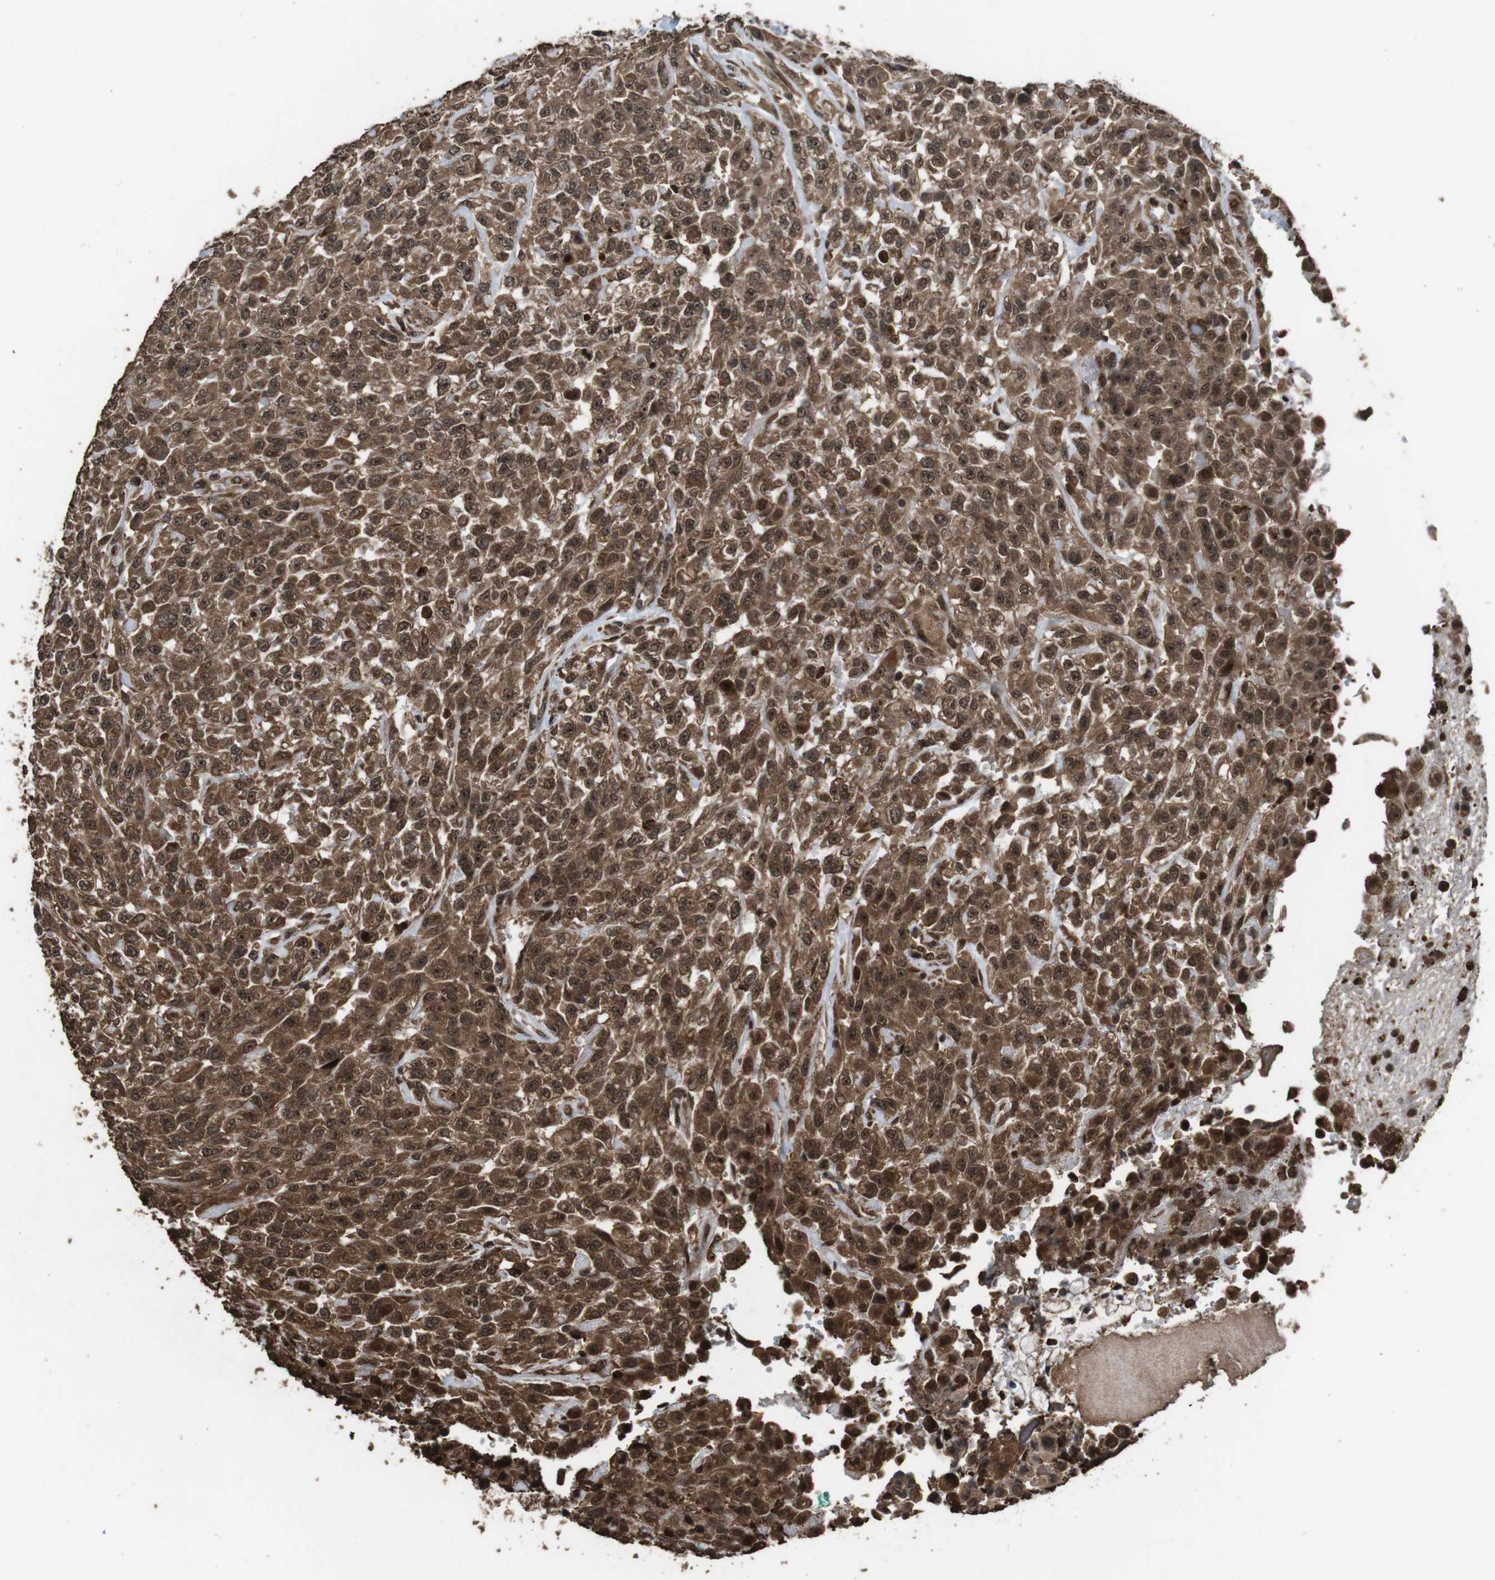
{"staining": {"intensity": "strong", "quantity": ">75%", "location": "cytoplasmic/membranous,nuclear"}, "tissue": "urothelial cancer", "cell_type": "Tumor cells", "image_type": "cancer", "snomed": [{"axis": "morphology", "description": "Urothelial carcinoma, High grade"}, {"axis": "topography", "description": "Urinary bladder"}], "caption": "Immunohistochemical staining of high-grade urothelial carcinoma exhibits high levels of strong cytoplasmic/membranous and nuclear protein expression in approximately >75% of tumor cells.", "gene": "RRAS2", "patient": {"sex": "male", "age": 46}}